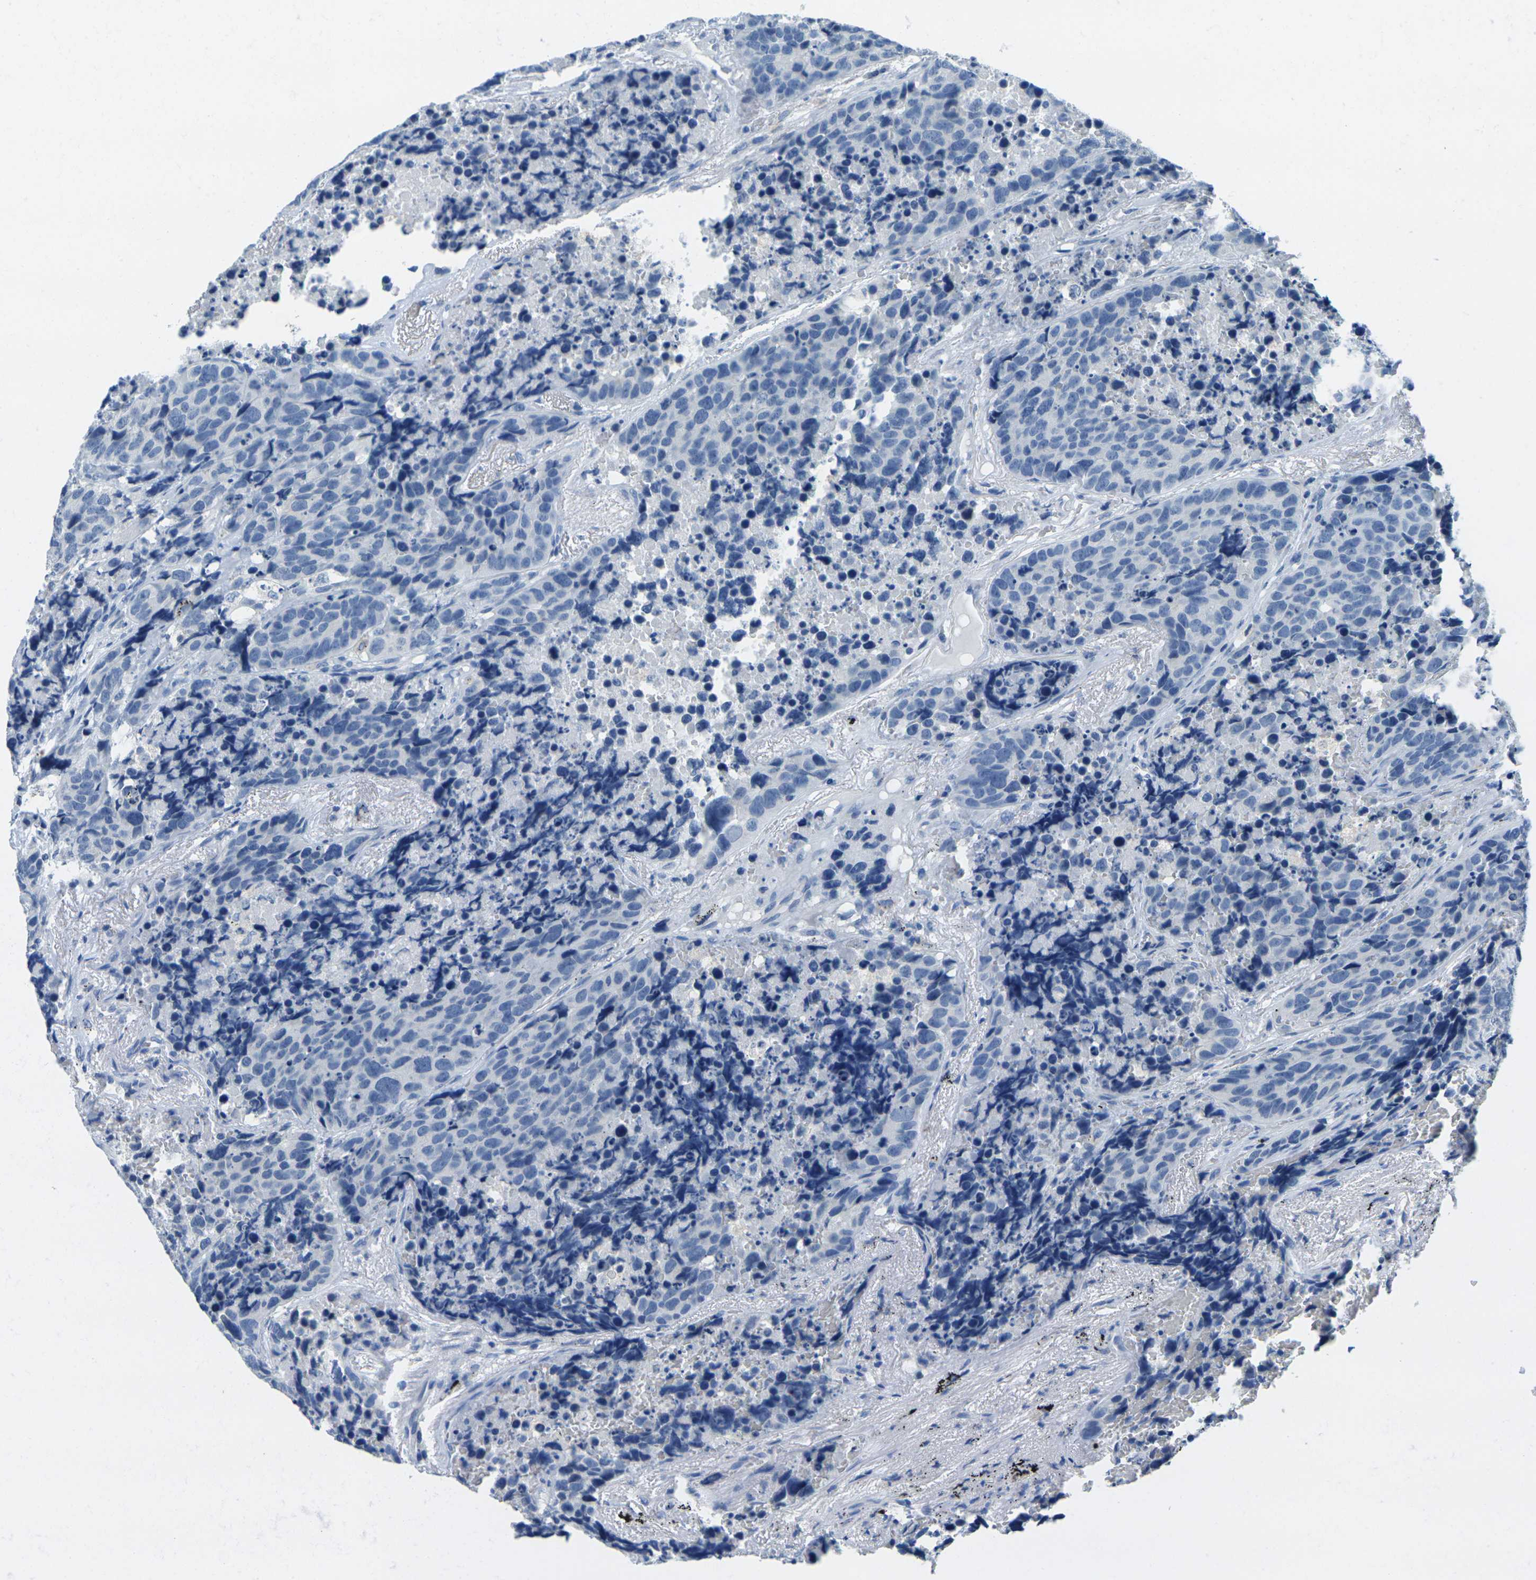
{"staining": {"intensity": "negative", "quantity": "none", "location": "none"}, "tissue": "carcinoid", "cell_type": "Tumor cells", "image_type": "cancer", "snomed": [{"axis": "morphology", "description": "Carcinoid, malignant, NOS"}, {"axis": "topography", "description": "Lung"}], "caption": "This micrograph is of carcinoid (malignant) stained with immunohistochemistry (IHC) to label a protein in brown with the nuclei are counter-stained blue. There is no staining in tumor cells.", "gene": "FAM3D", "patient": {"sex": "male", "age": 60}}